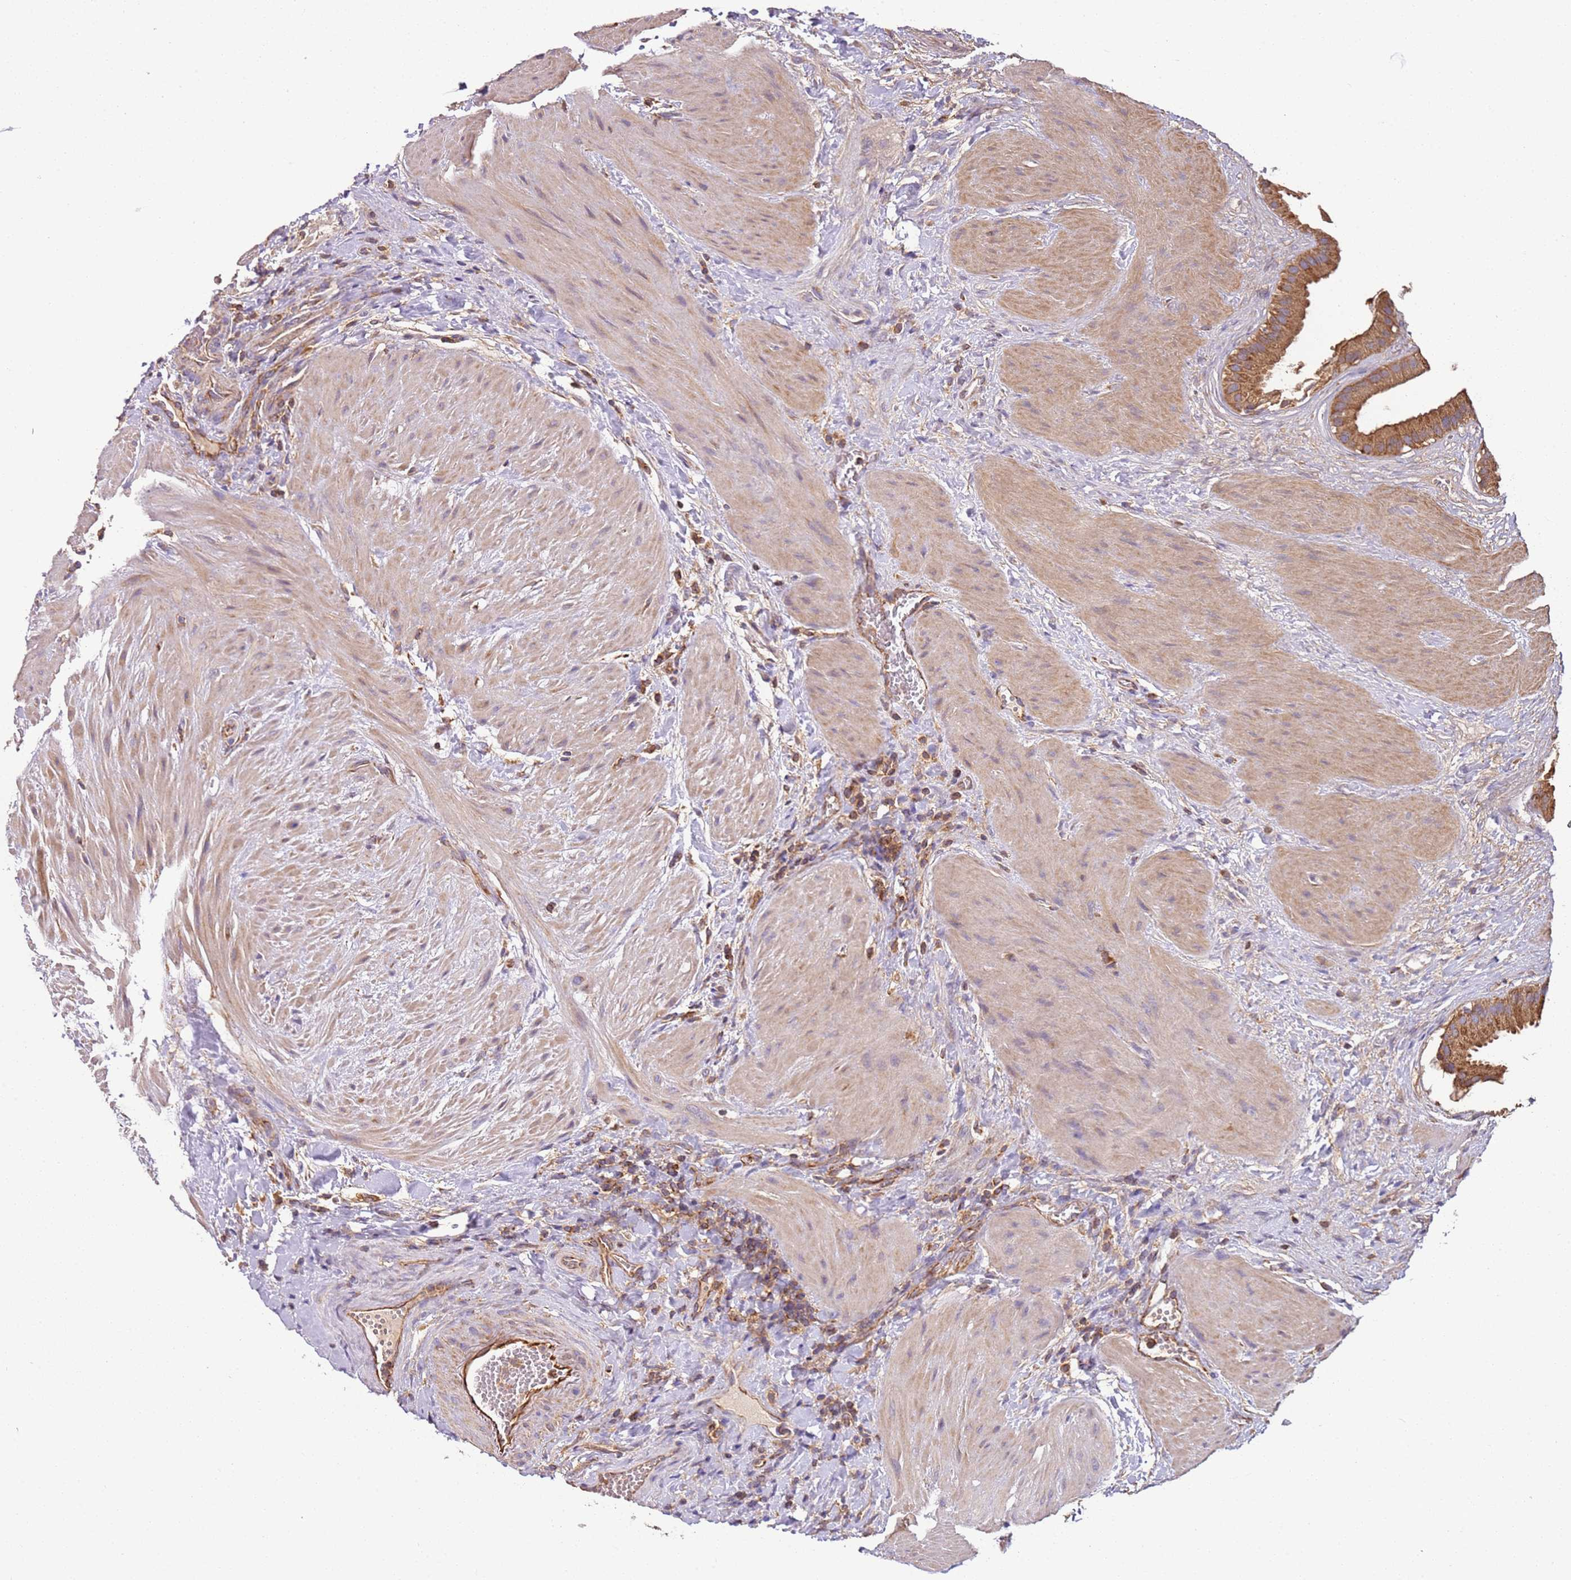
{"staining": {"intensity": "strong", "quantity": ">75%", "location": "cytoplasmic/membranous"}, "tissue": "gallbladder", "cell_type": "Glandular cells", "image_type": "normal", "snomed": [{"axis": "morphology", "description": "Normal tissue, NOS"}, {"axis": "topography", "description": "Gallbladder"}], "caption": "The photomicrograph exhibits immunohistochemical staining of unremarkable gallbladder. There is strong cytoplasmic/membranous positivity is present in approximately >75% of glandular cells.", "gene": "RMND5A", "patient": {"sex": "male", "age": 55}}